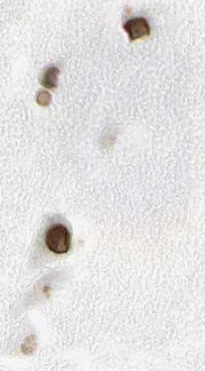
{"staining": {"intensity": "moderate", "quantity": "25%-75%", "location": "cytoplasmic/membranous,nuclear"}, "tissue": "hippocampus", "cell_type": "Glial cells", "image_type": "normal", "snomed": [{"axis": "morphology", "description": "Normal tissue, NOS"}, {"axis": "topography", "description": "Hippocampus"}], "caption": "High-magnification brightfield microscopy of unremarkable hippocampus stained with DAB (3,3'-diaminobenzidine) (brown) and counterstained with hematoxylin (blue). glial cells exhibit moderate cytoplasmic/membranous,nuclear expression is appreciated in approximately25%-75% of cells.", "gene": "SUN1", "patient": {"sex": "male", "age": 45}}